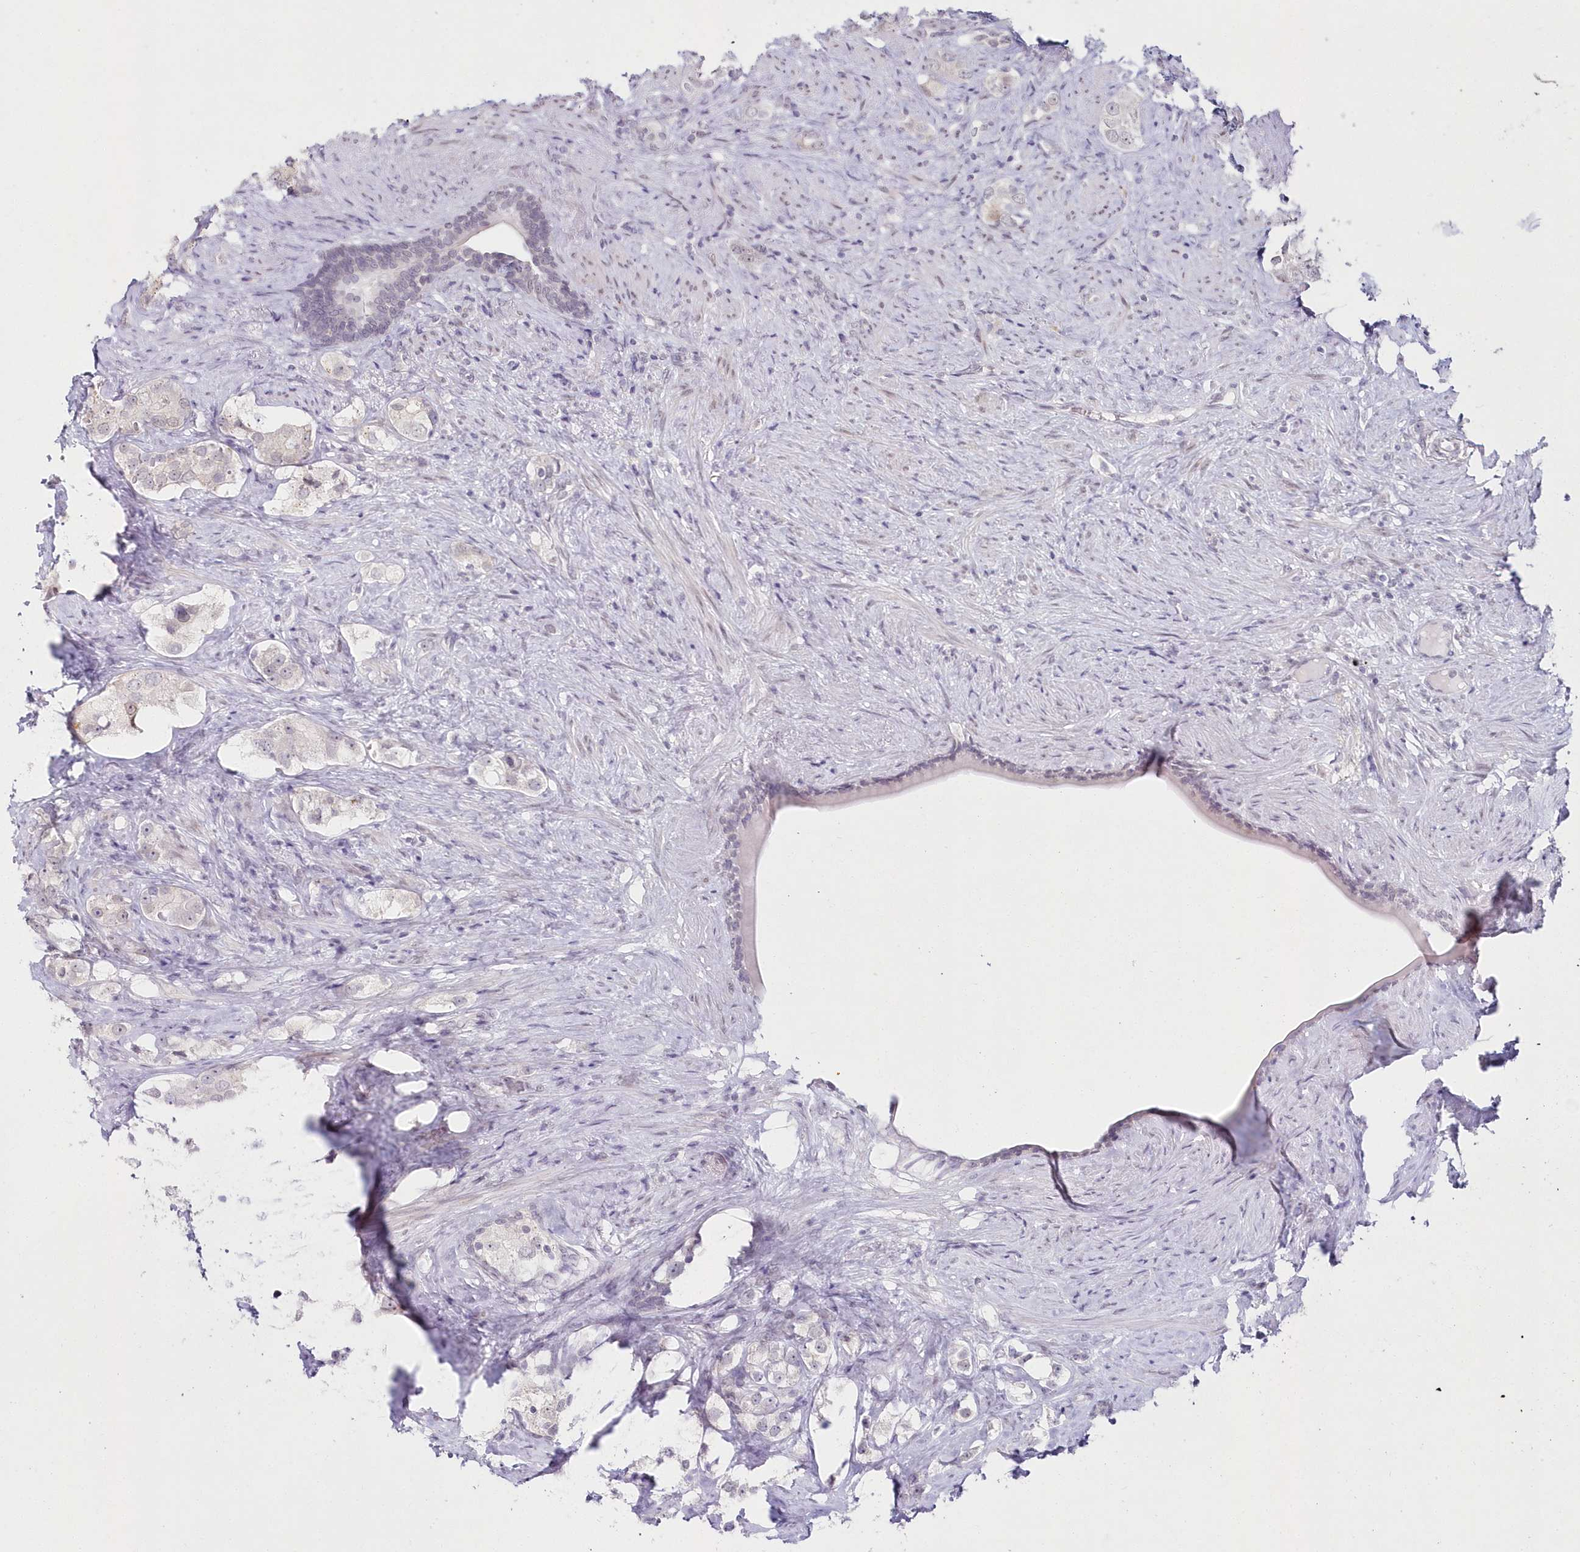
{"staining": {"intensity": "weak", "quantity": "<25%", "location": "nuclear"}, "tissue": "prostate cancer", "cell_type": "Tumor cells", "image_type": "cancer", "snomed": [{"axis": "morphology", "description": "Adenocarcinoma, High grade"}, {"axis": "topography", "description": "Prostate"}], "caption": "IHC micrograph of adenocarcinoma (high-grade) (prostate) stained for a protein (brown), which displays no positivity in tumor cells. (DAB immunohistochemistry (IHC) visualized using brightfield microscopy, high magnification).", "gene": "HYCC2", "patient": {"sex": "male", "age": 63}}